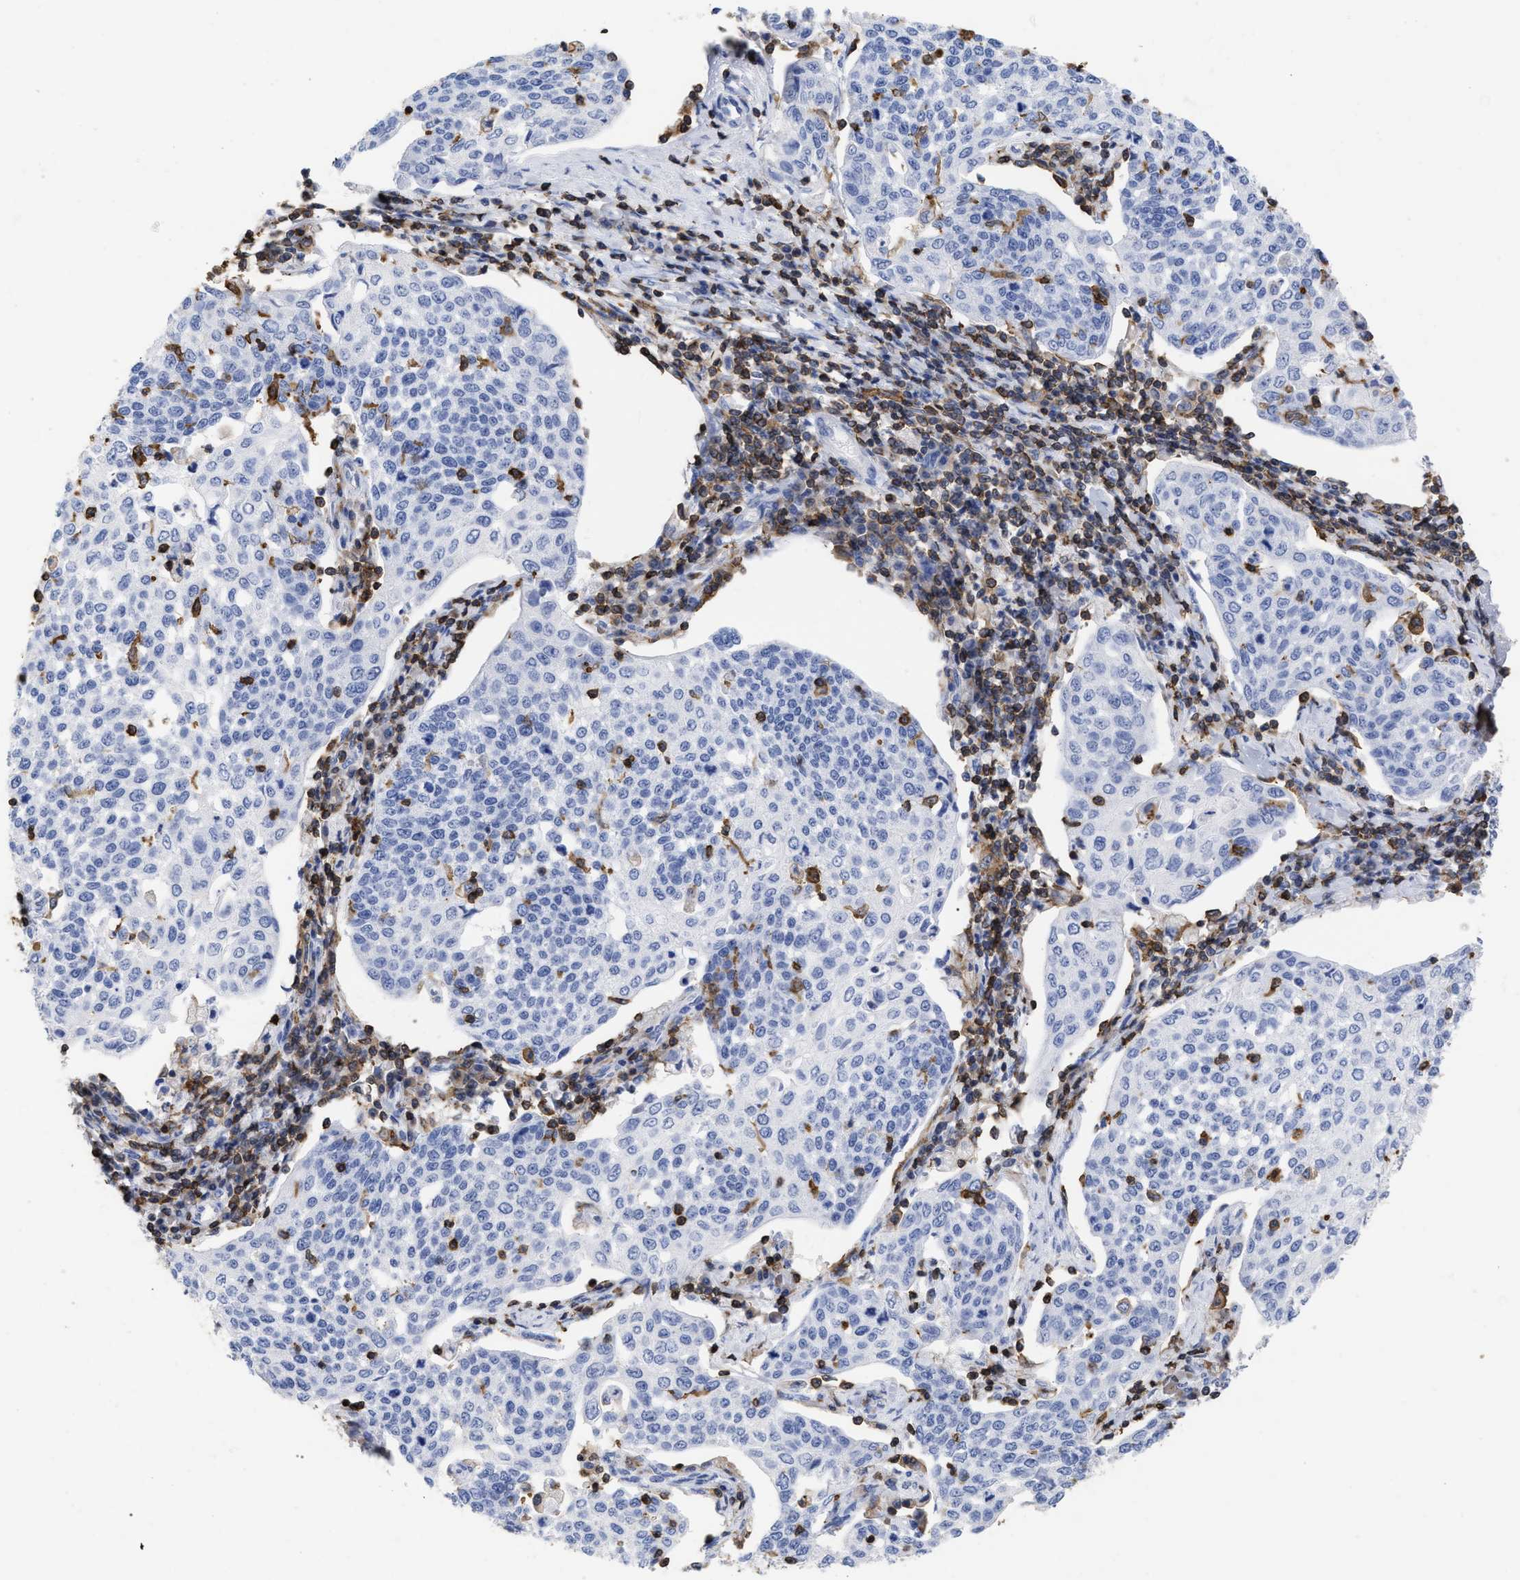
{"staining": {"intensity": "negative", "quantity": "none", "location": "none"}, "tissue": "cervical cancer", "cell_type": "Tumor cells", "image_type": "cancer", "snomed": [{"axis": "morphology", "description": "Squamous cell carcinoma, NOS"}, {"axis": "topography", "description": "Cervix"}], "caption": "Cervical cancer (squamous cell carcinoma) stained for a protein using immunohistochemistry (IHC) shows no positivity tumor cells.", "gene": "HCLS1", "patient": {"sex": "female", "age": 34}}